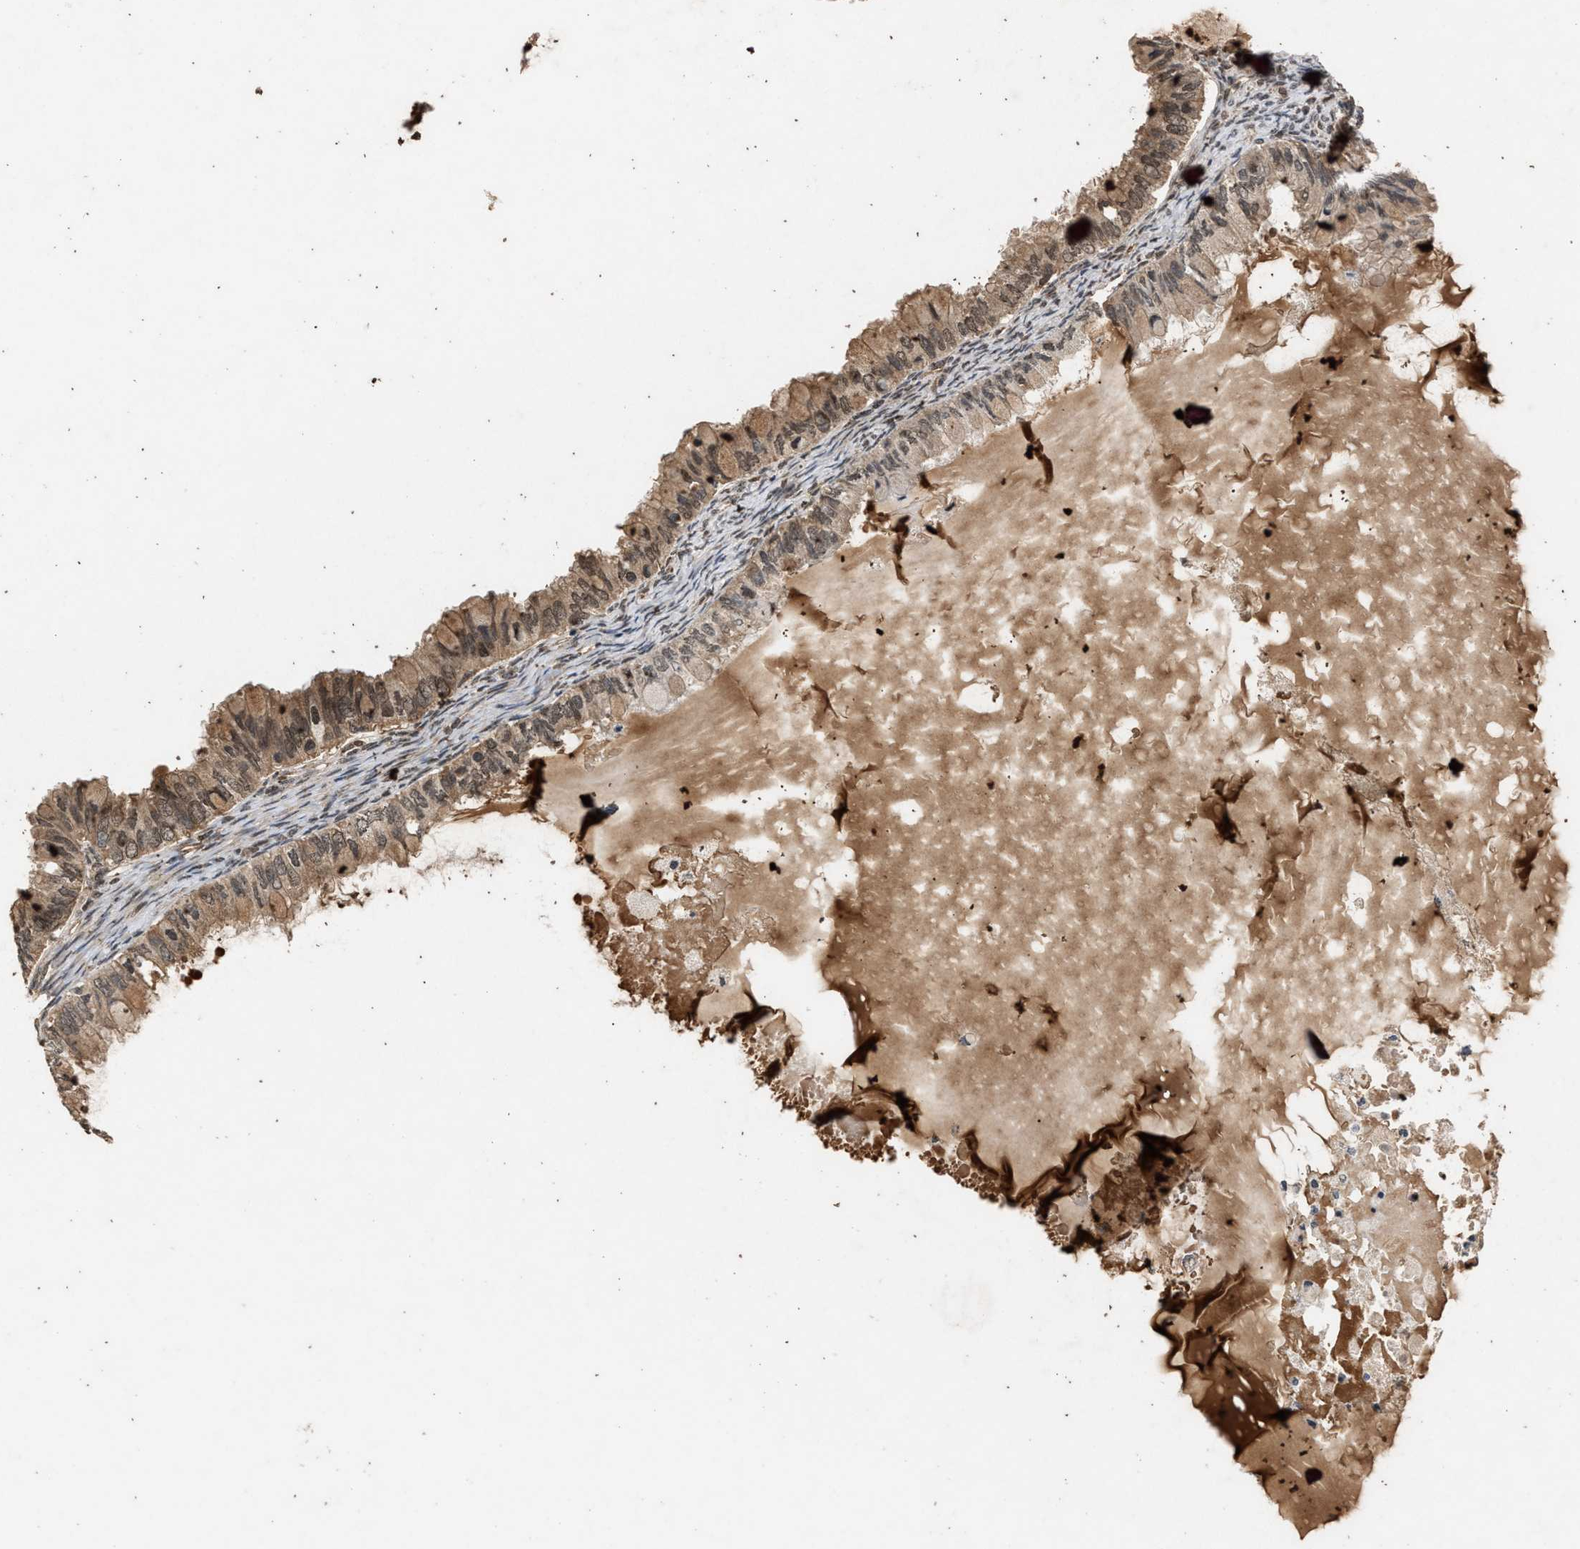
{"staining": {"intensity": "weak", "quantity": ">75%", "location": "cytoplasmic/membranous,nuclear"}, "tissue": "ovarian cancer", "cell_type": "Tumor cells", "image_type": "cancer", "snomed": [{"axis": "morphology", "description": "Cystadenocarcinoma, mucinous, NOS"}, {"axis": "topography", "description": "Ovary"}], "caption": "Protein expression analysis of mucinous cystadenocarcinoma (ovarian) reveals weak cytoplasmic/membranous and nuclear expression in about >75% of tumor cells.", "gene": "RUSC2", "patient": {"sex": "female", "age": 80}}